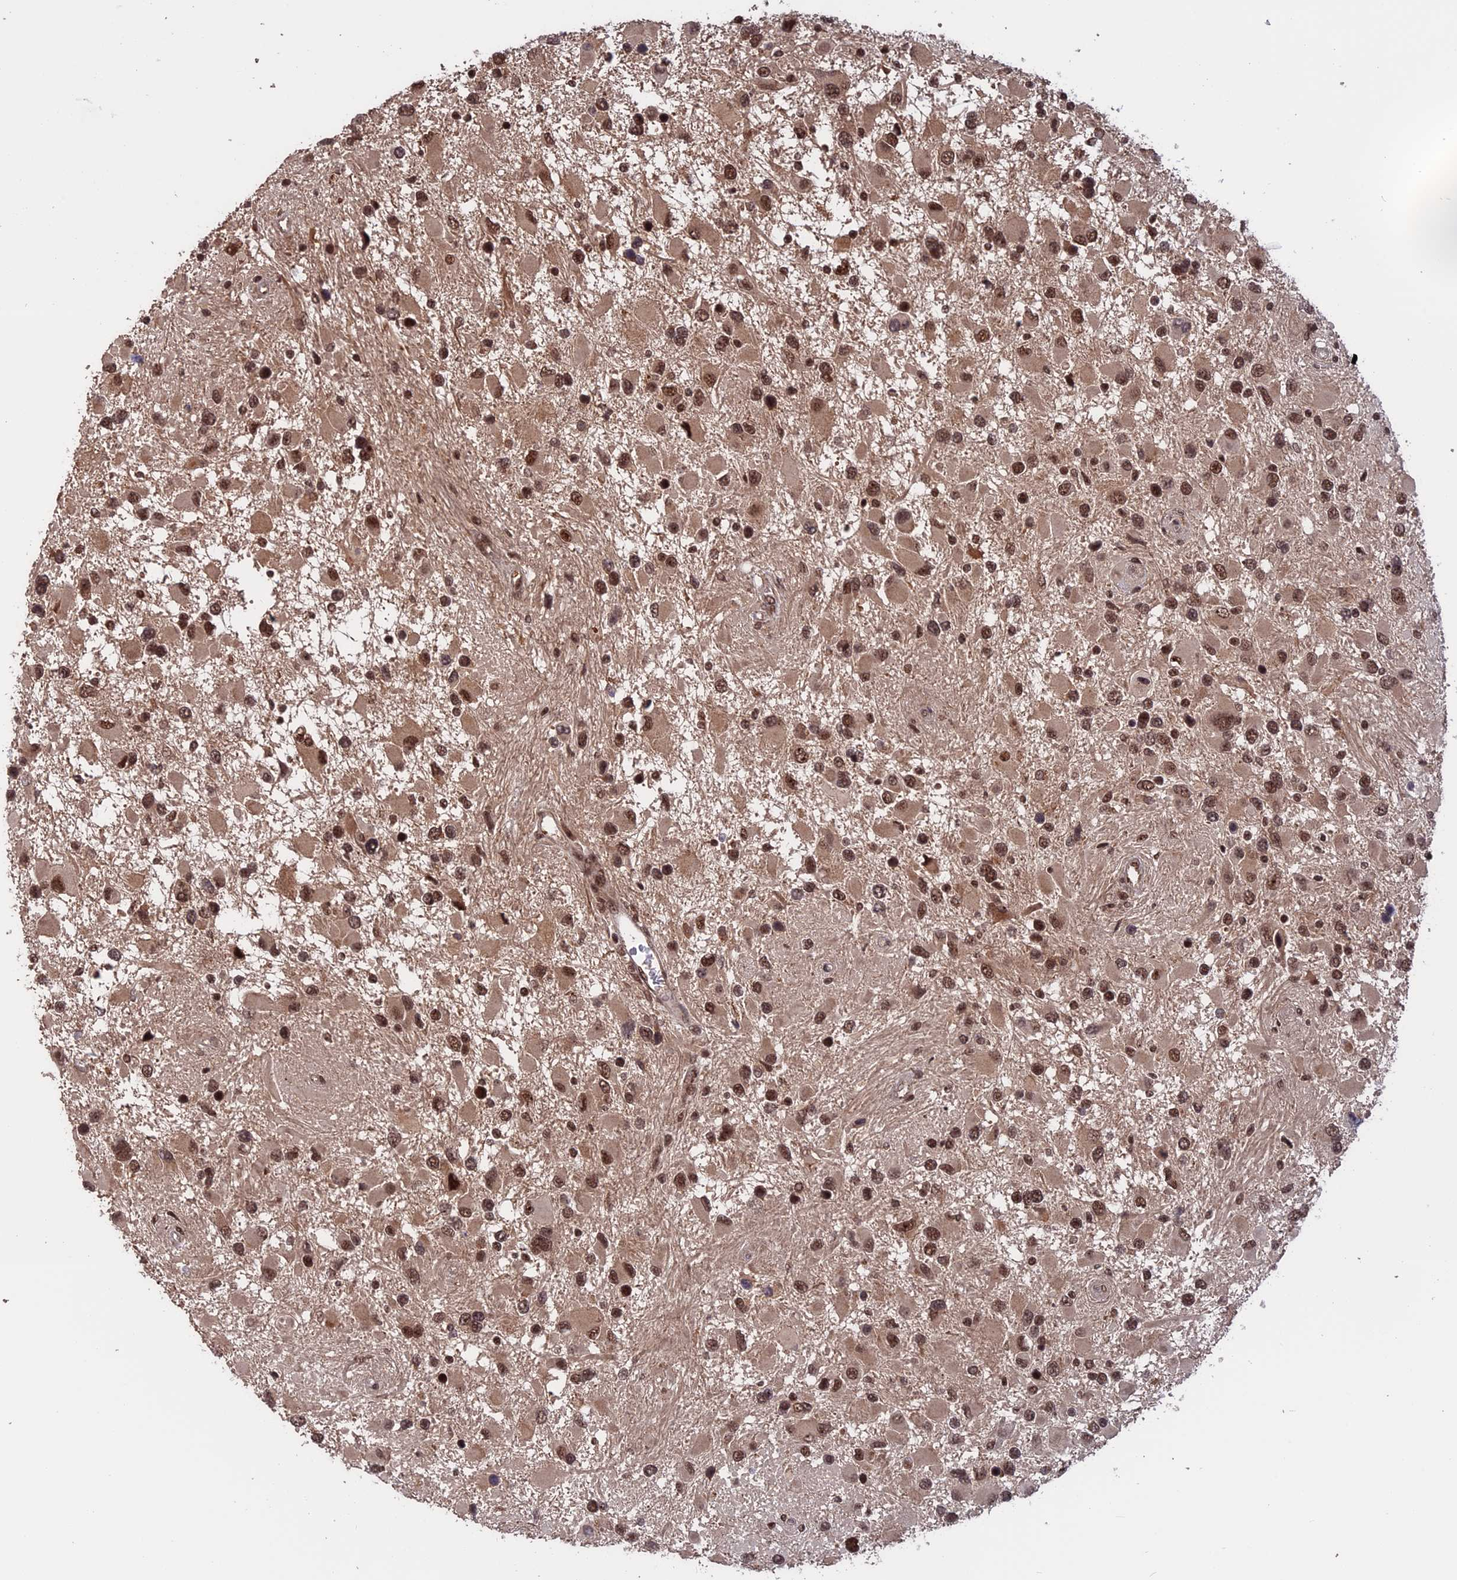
{"staining": {"intensity": "moderate", "quantity": ">75%", "location": "cytoplasmic/membranous,nuclear"}, "tissue": "glioma", "cell_type": "Tumor cells", "image_type": "cancer", "snomed": [{"axis": "morphology", "description": "Glioma, malignant, High grade"}, {"axis": "topography", "description": "Brain"}], "caption": "This micrograph exhibits glioma stained with immunohistochemistry to label a protein in brown. The cytoplasmic/membranous and nuclear of tumor cells show moderate positivity for the protein. Nuclei are counter-stained blue.", "gene": "CACTIN", "patient": {"sex": "male", "age": 53}}